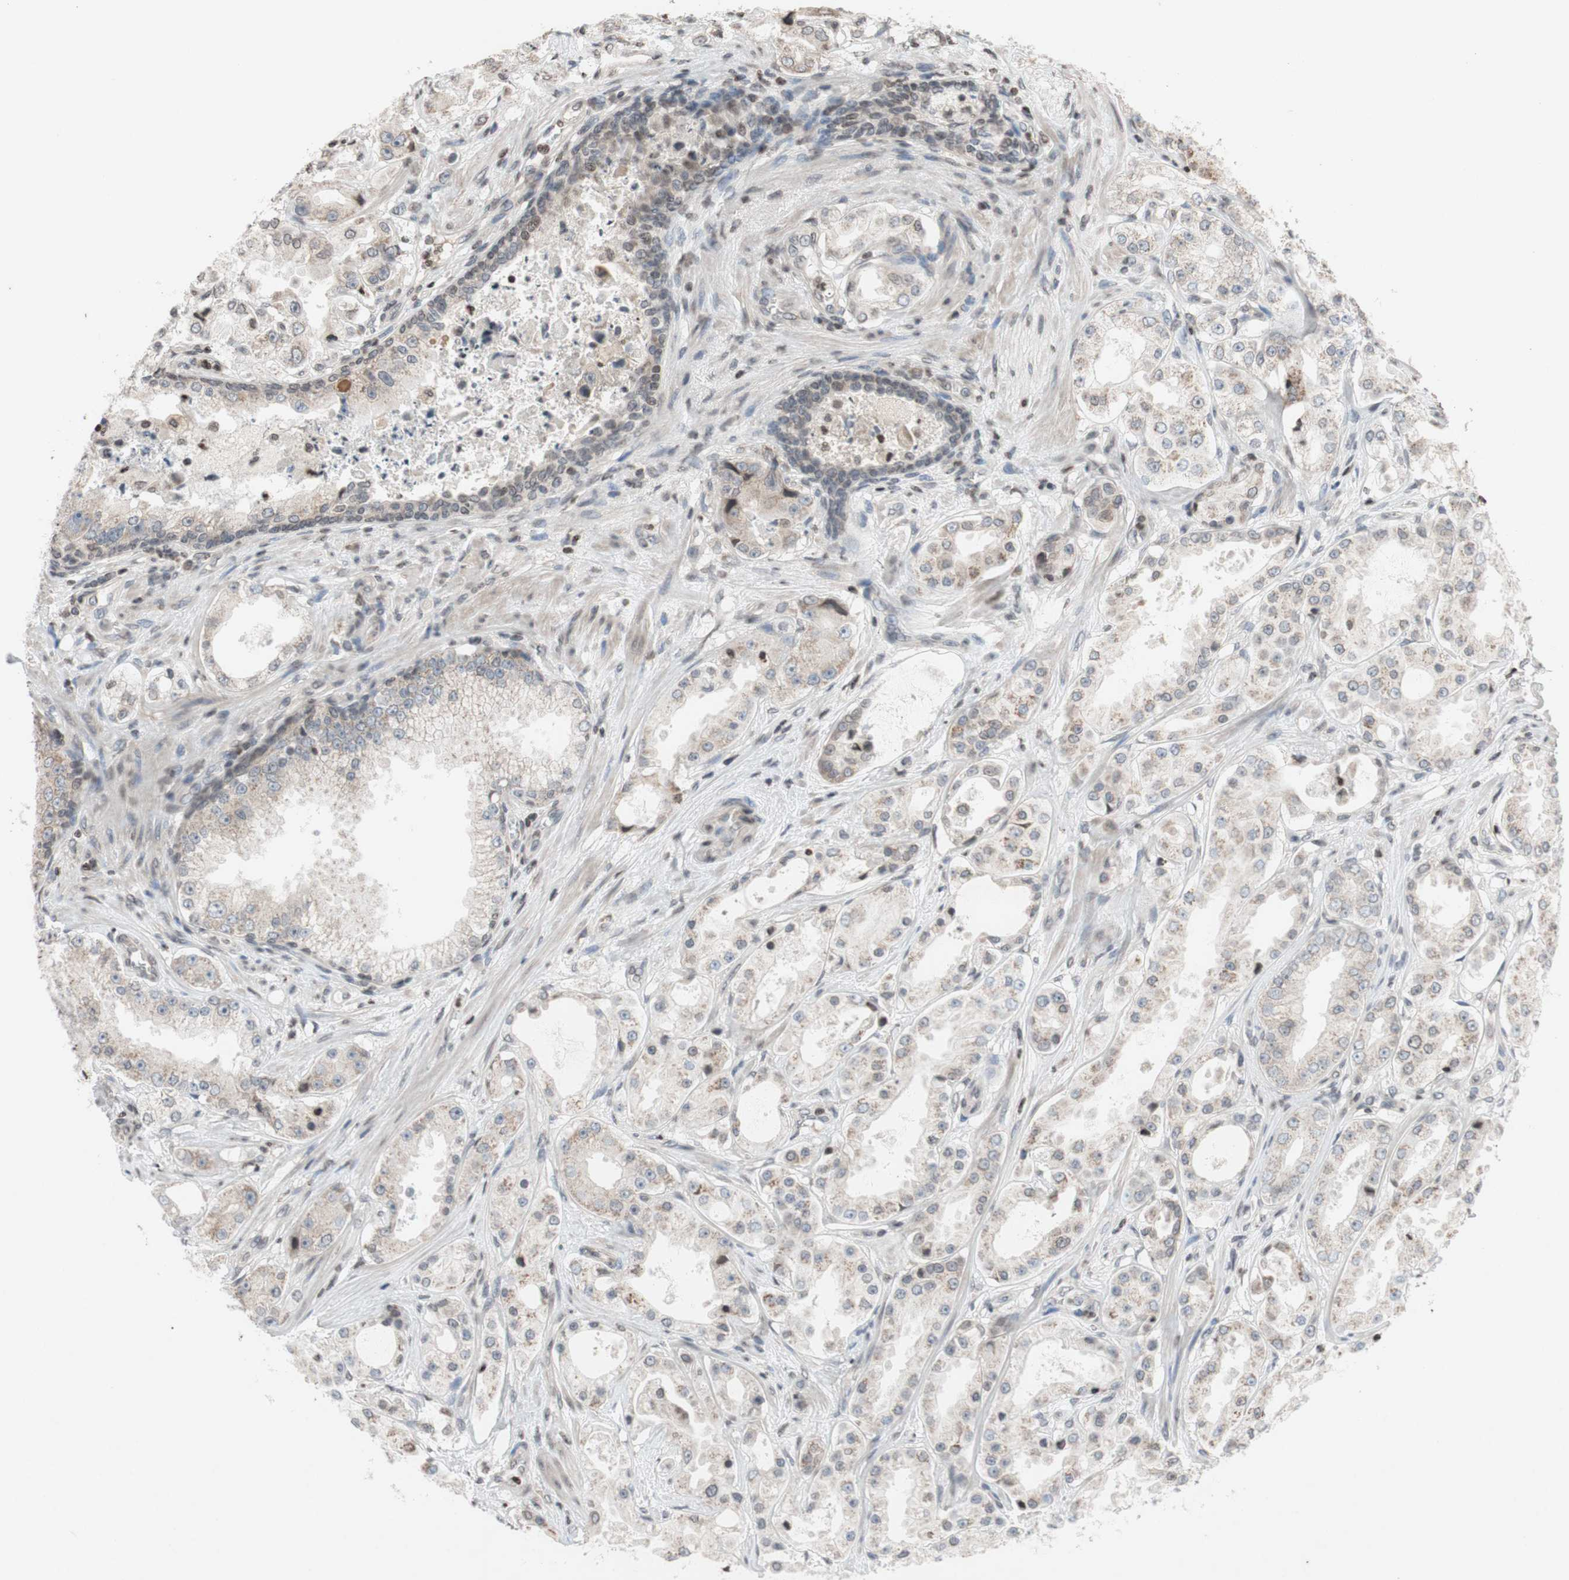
{"staining": {"intensity": "weak", "quantity": "<25%", "location": "cytoplasmic/membranous,nuclear"}, "tissue": "prostate cancer", "cell_type": "Tumor cells", "image_type": "cancer", "snomed": [{"axis": "morphology", "description": "Adenocarcinoma, High grade"}, {"axis": "topography", "description": "Prostate"}], "caption": "Image shows no protein expression in tumor cells of high-grade adenocarcinoma (prostate) tissue.", "gene": "MCM6", "patient": {"sex": "male", "age": 73}}